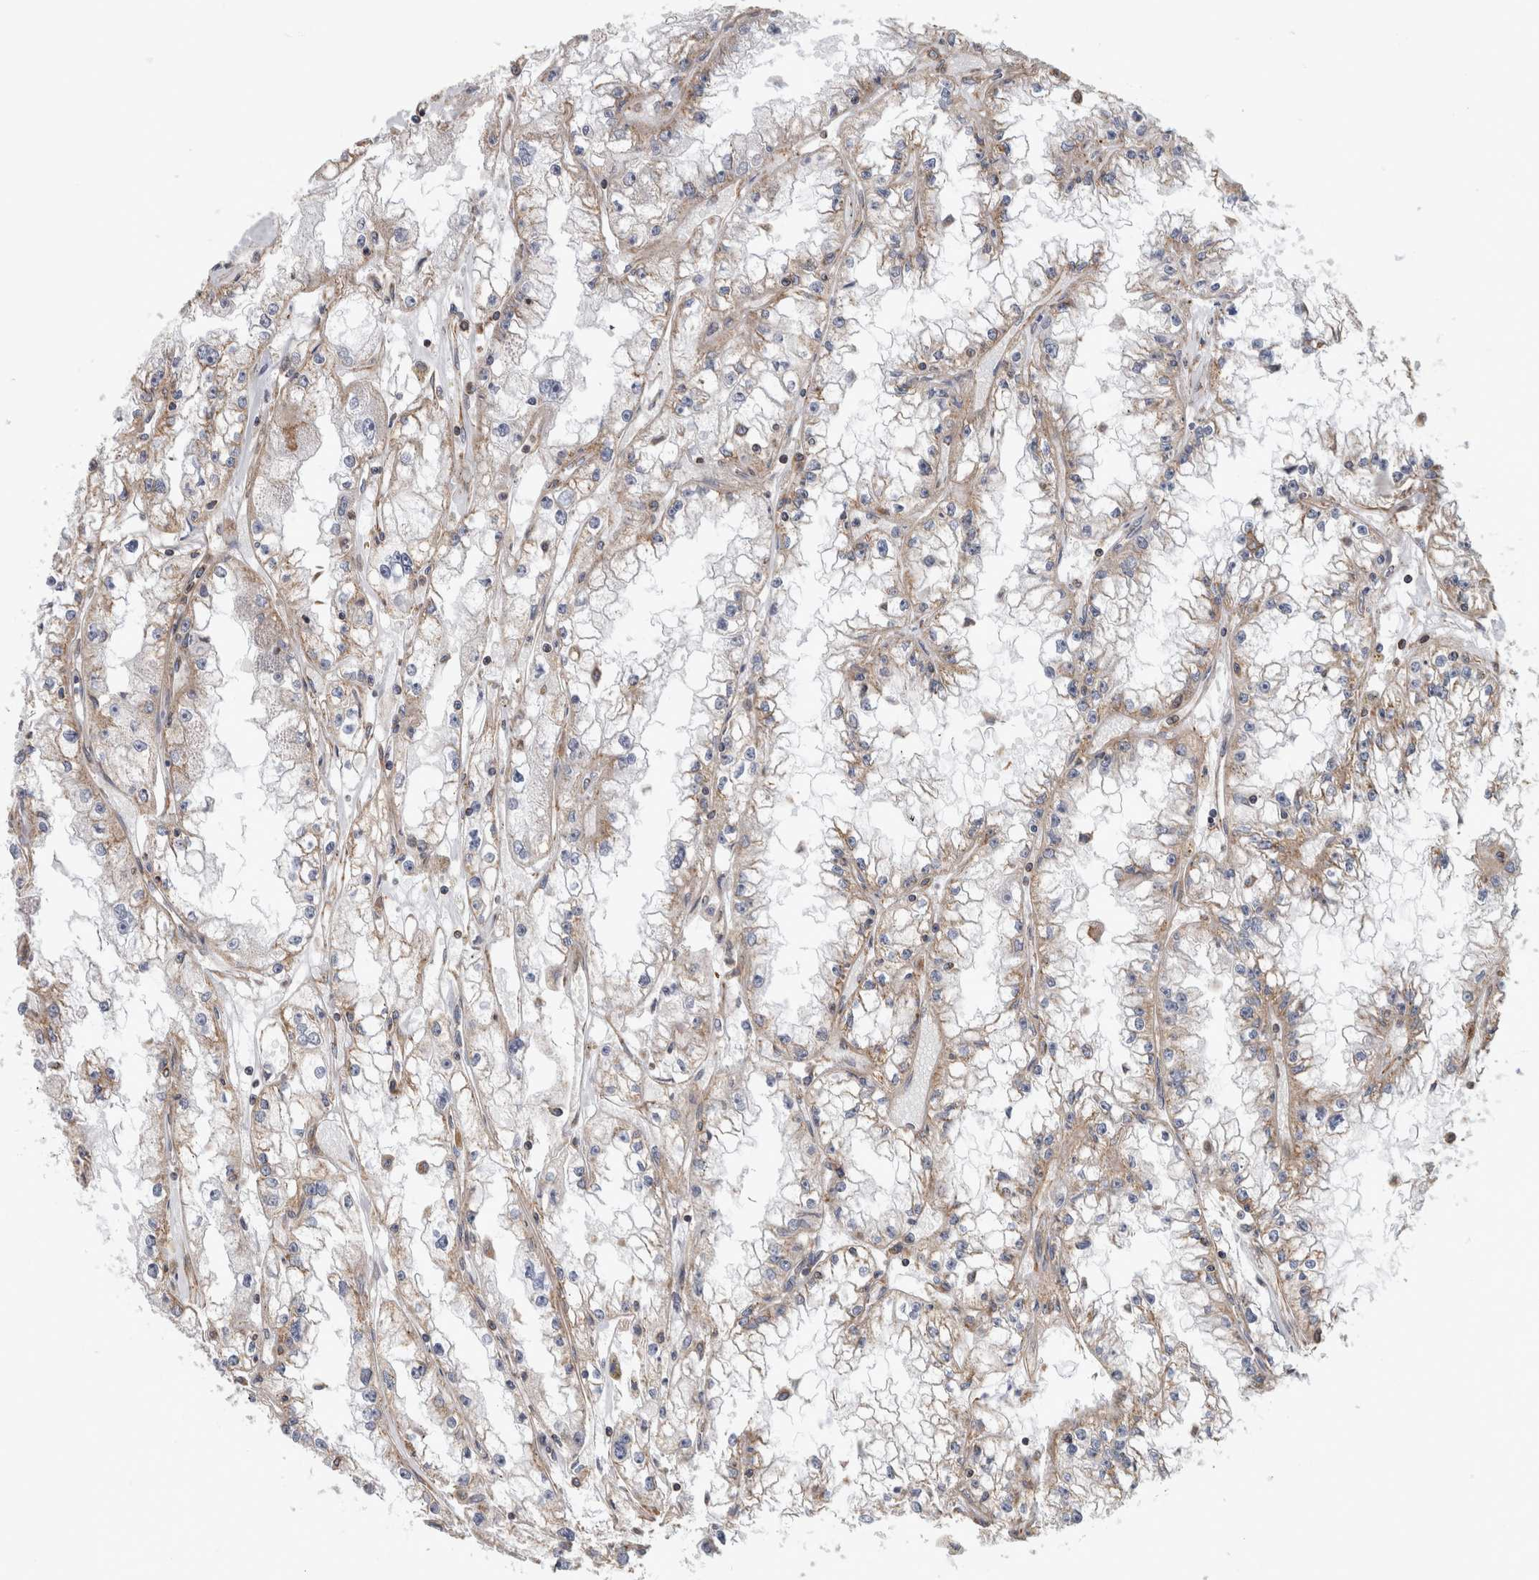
{"staining": {"intensity": "weak", "quantity": "<25%", "location": "cytoplasmic/membranous"}, "tissue": "renal cancer", "cell_type": "Tumor cells", "image_type": "cancer", "snomed": [{"axis": "morphology", "description": "Adenocarcinoma, NOS"}, {"axis": "topography", "description": "Kidney"}], "caption": "High power microscopy image of an IHC micrograph of renal adenocarcinoma, revealing no significant staining in tumor cells.", "gene": "SFXN2", "patient": {"sex": "male", "age": 56}}